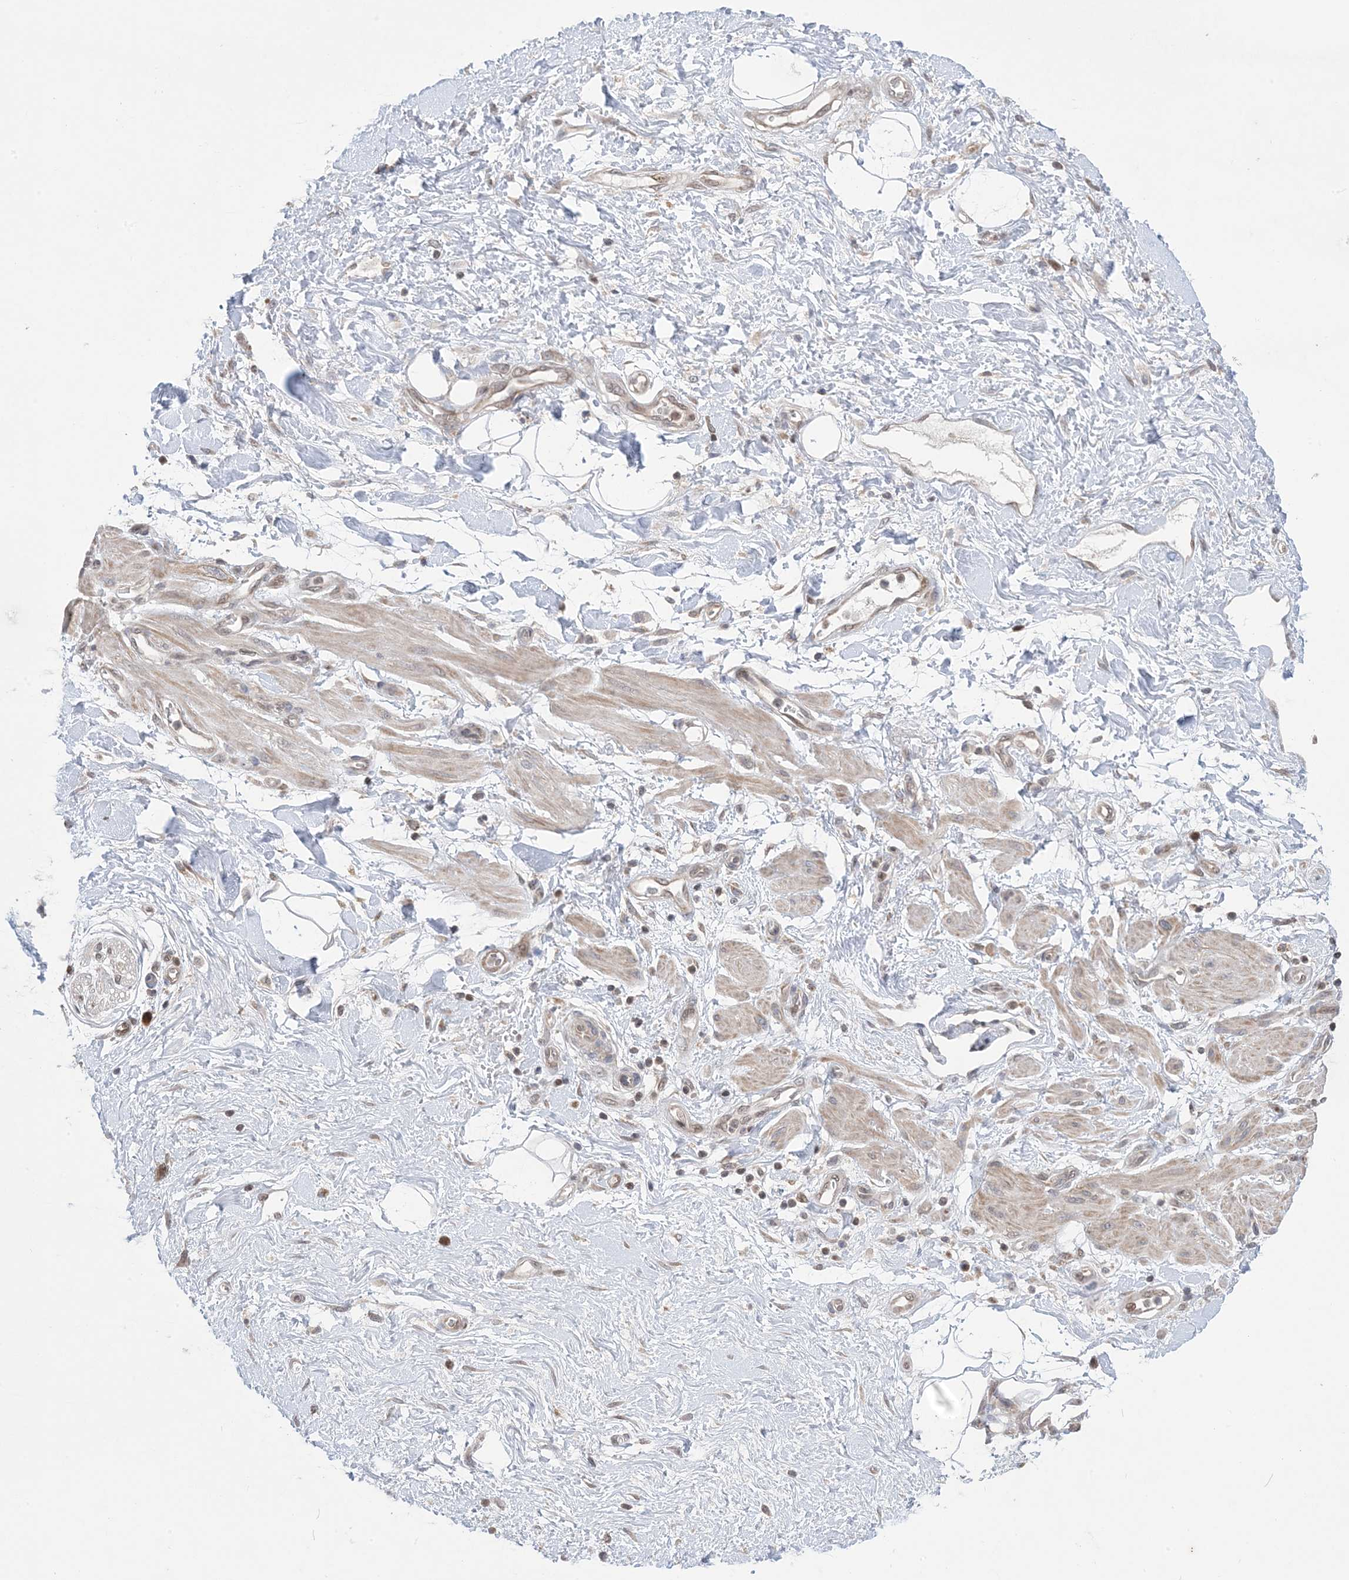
{"staining": {"intensity": "weak", "quantity": "25%-75%", "location": "cytoplasmic/membranous"}, "tissue": "adipose tissue", "cell_type": "Adipocytes", "image_type": "normal", "snomed": [{"axis": "morphology", "description": "Normal tissue, NOS"}, {"axis": "morphology", "description": "Adenocarcinoma, NOS"}, {"axis": "topography", "description": "Pancreas"}, {"axis": "topography", "description": "Peripheral nerve tissue"}], "caption": "DAB immunohistochemical staining of normal adipose tissue shows weak cytoplasmic/membranous protein expression in about 25%-75% of adipocytes.", "gene": "CLEC16A", "patient": {"sex": "male", "age": 59}}